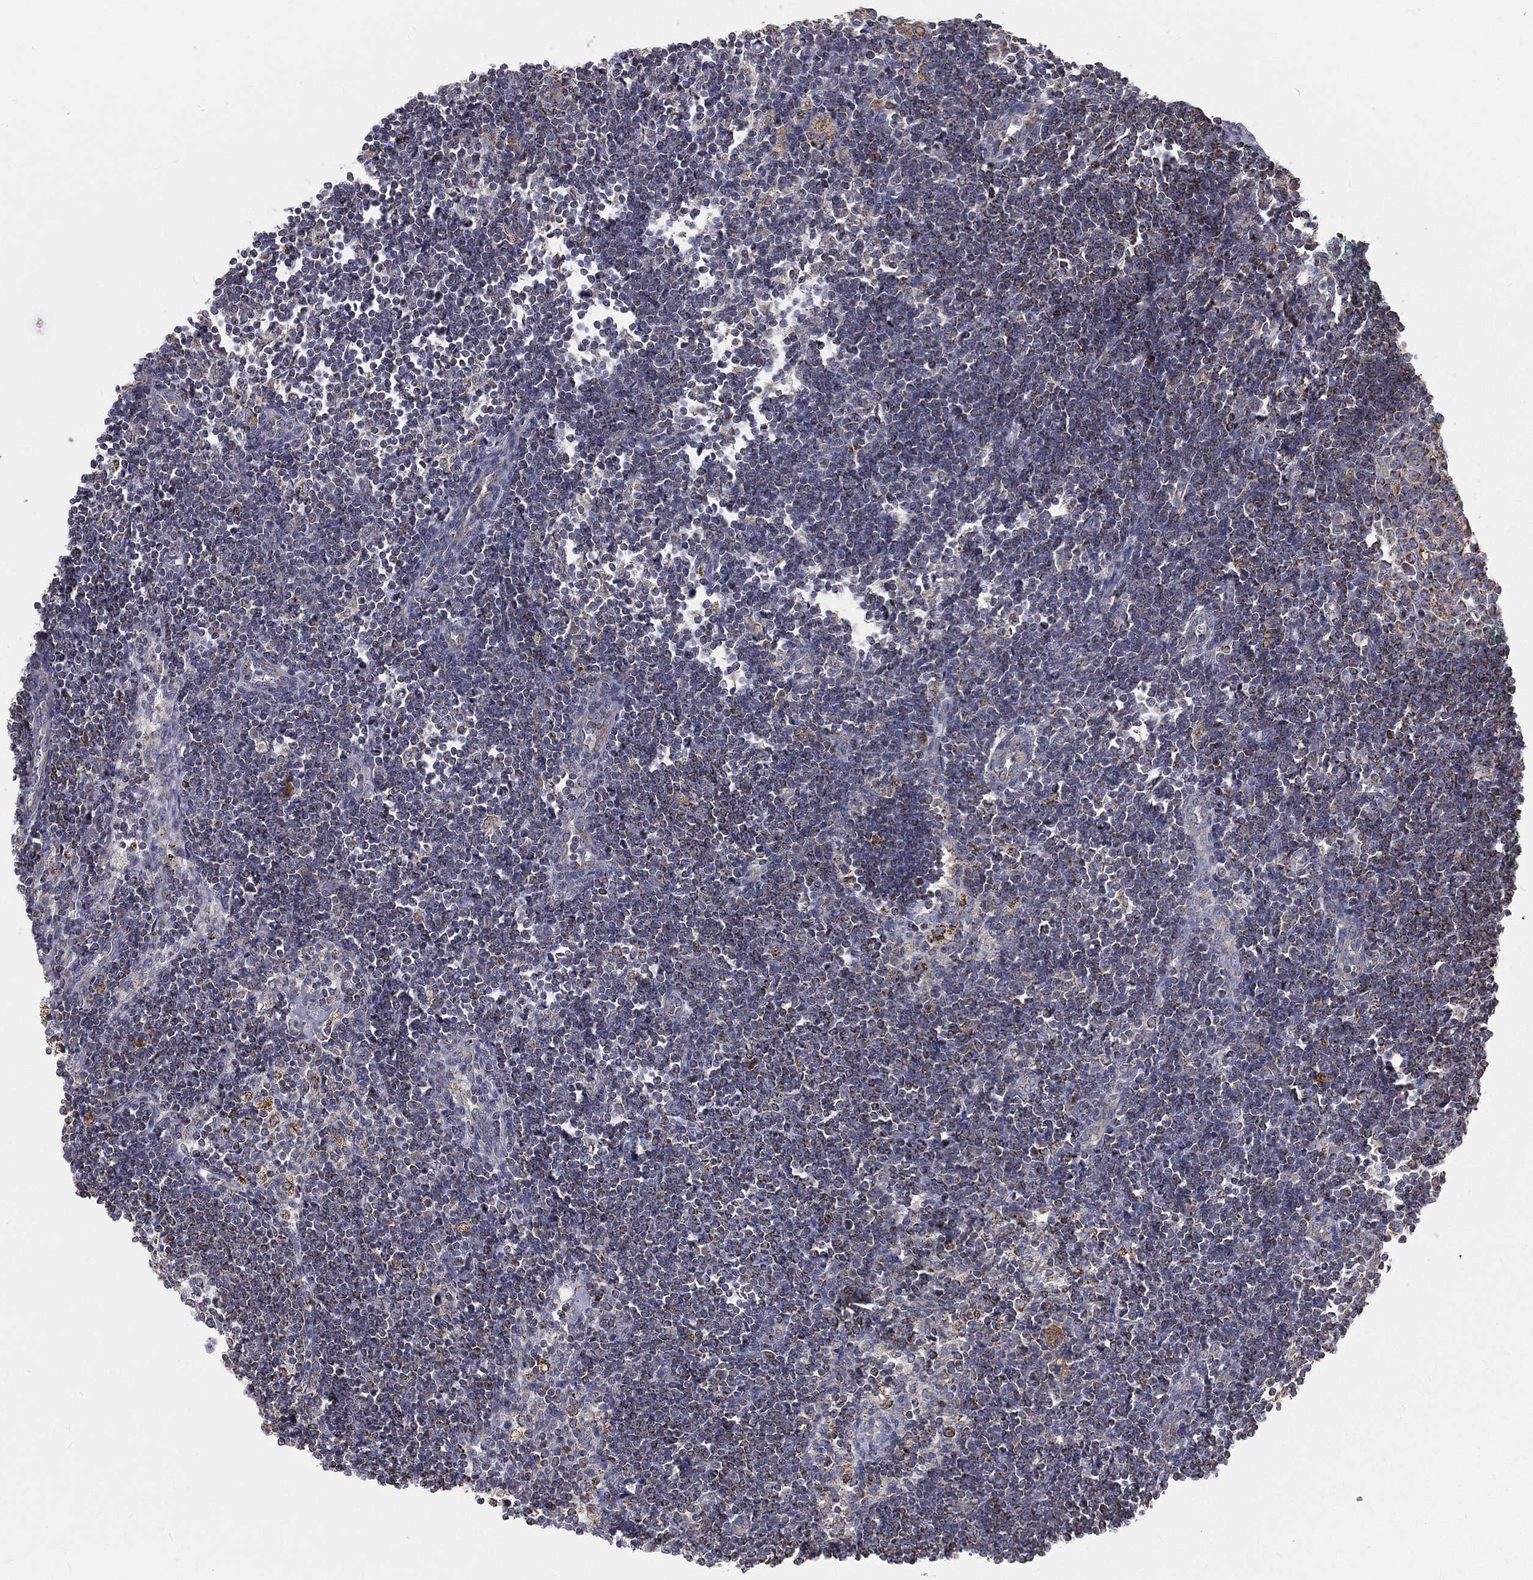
{"staining": {"intensity": "moderate", "quantity": "<25%", "location": "cytoplasmic/membranous"}, "tissue": "lymph node", "cell_type": "Germinal center cells", "image_type": "normal", "snomed": [{"axis": "morphology", "description": "Normal tissue, NOS"}, {"axis": "morphology", "description": "Adenocarcinoma, NOS"}, {"axis": "topography", "description": "Lymph node"}, {"axis": "topography", "description": "Pancreas"}], "caption": "High-magnification brightfield microscopy of unremarkable lymph node stained with DAB (brown) and counterstained with hematoxylin (blue). germinal center cells exhibit moderate cytoplasmic/membranous expression is appreciated in approximately<25% of cells. Using DAB (brown) and hematoxylin (blue) stains, captured at high magnification using brightfield microscopy.", "gene": "HADH", "patient": {"sex": "female", "age": 58}}